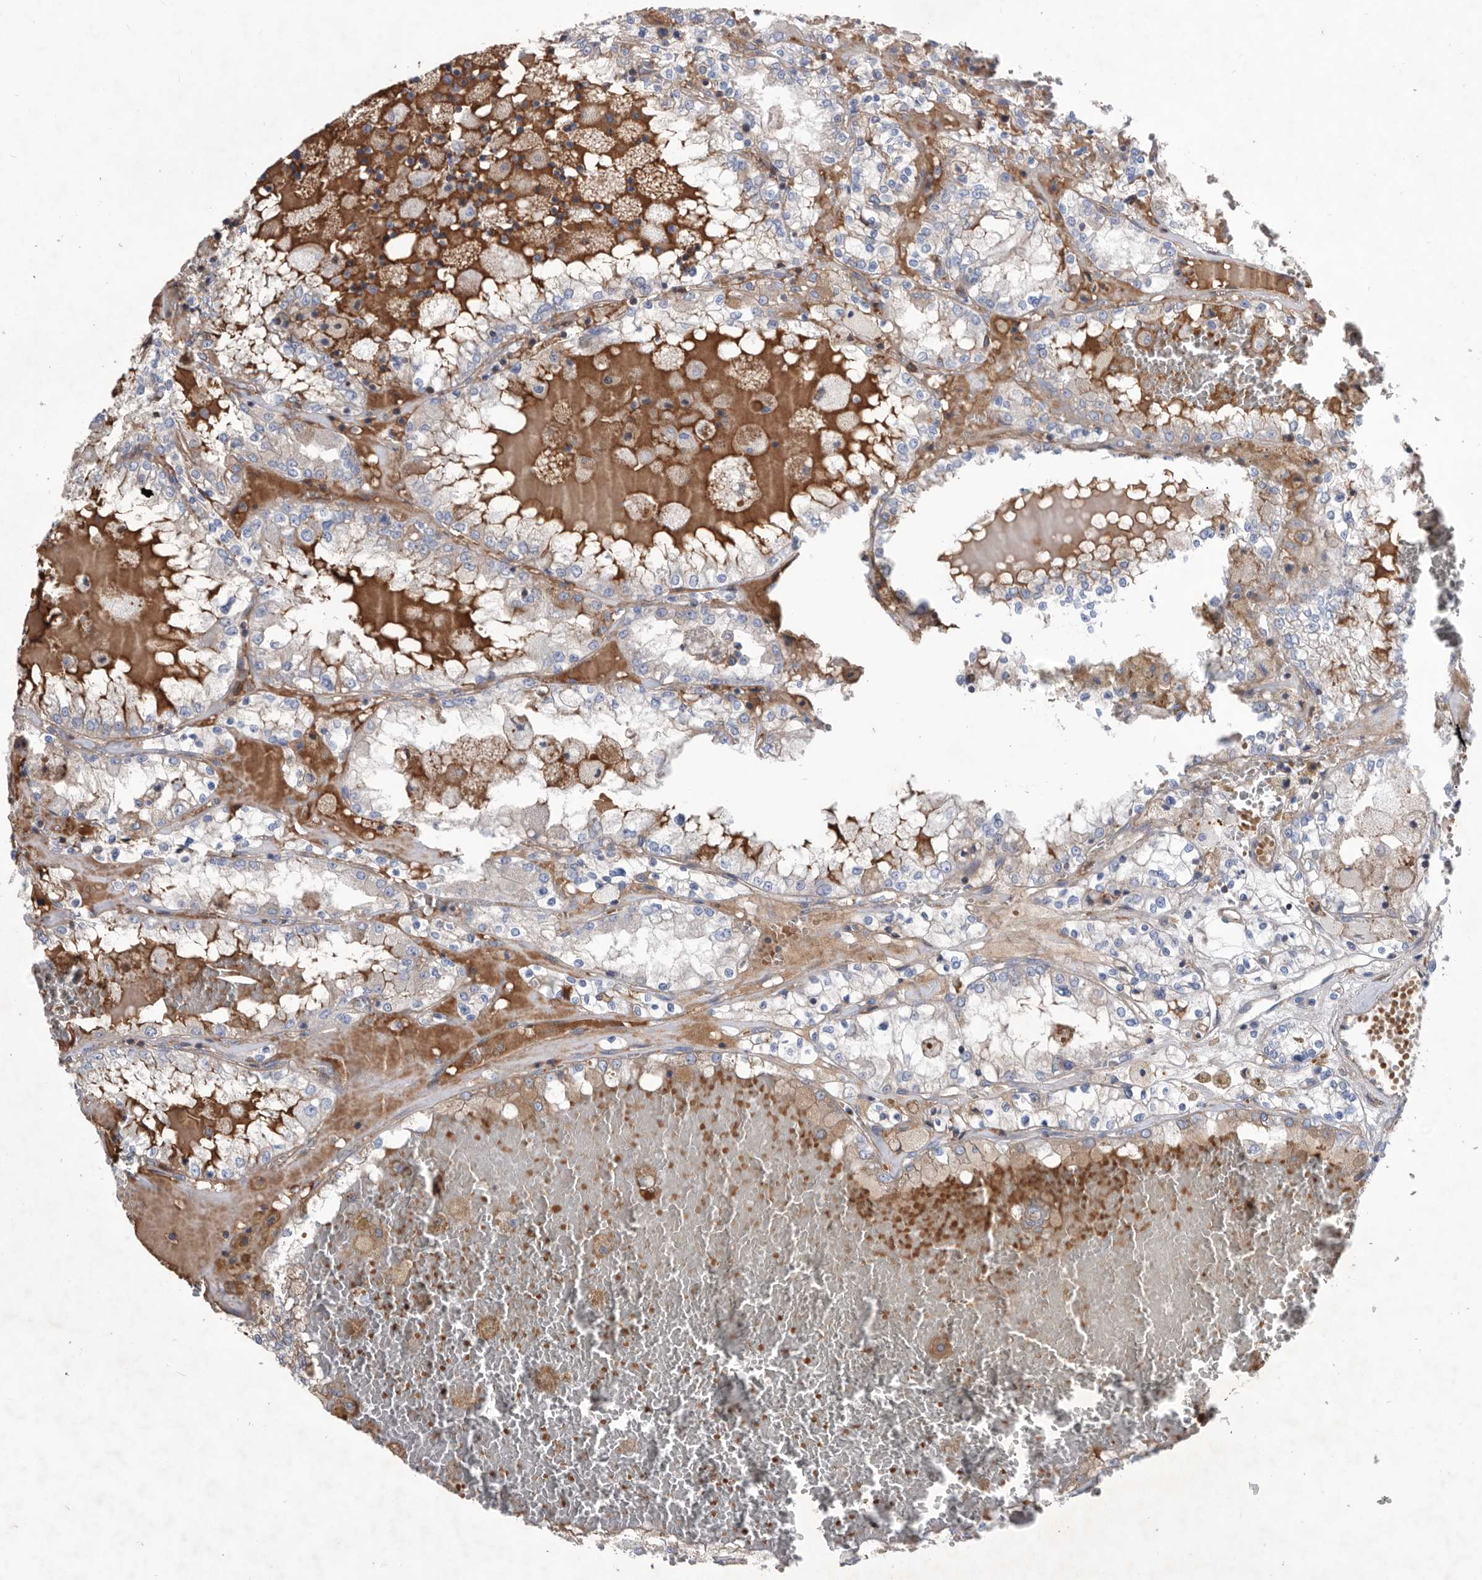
{"staining": {"intensity": "negative", "quantity": "none", "location": "none"}, "tissue": "renal cancer", "cell_type": "Tumor cells", "image_type": "cancer", "snomed": [{"axis": "morphology", "description": "Adenocarcinoma, NOS"}, {"axis": "topography", "description": "Kidney"}], "caption": "A histopathology image of renal cancer stained for a protein shows no brown staining in tumor cells.", "gene": "ATP13A3", "patient": {"sex": "female", "age": 56}}